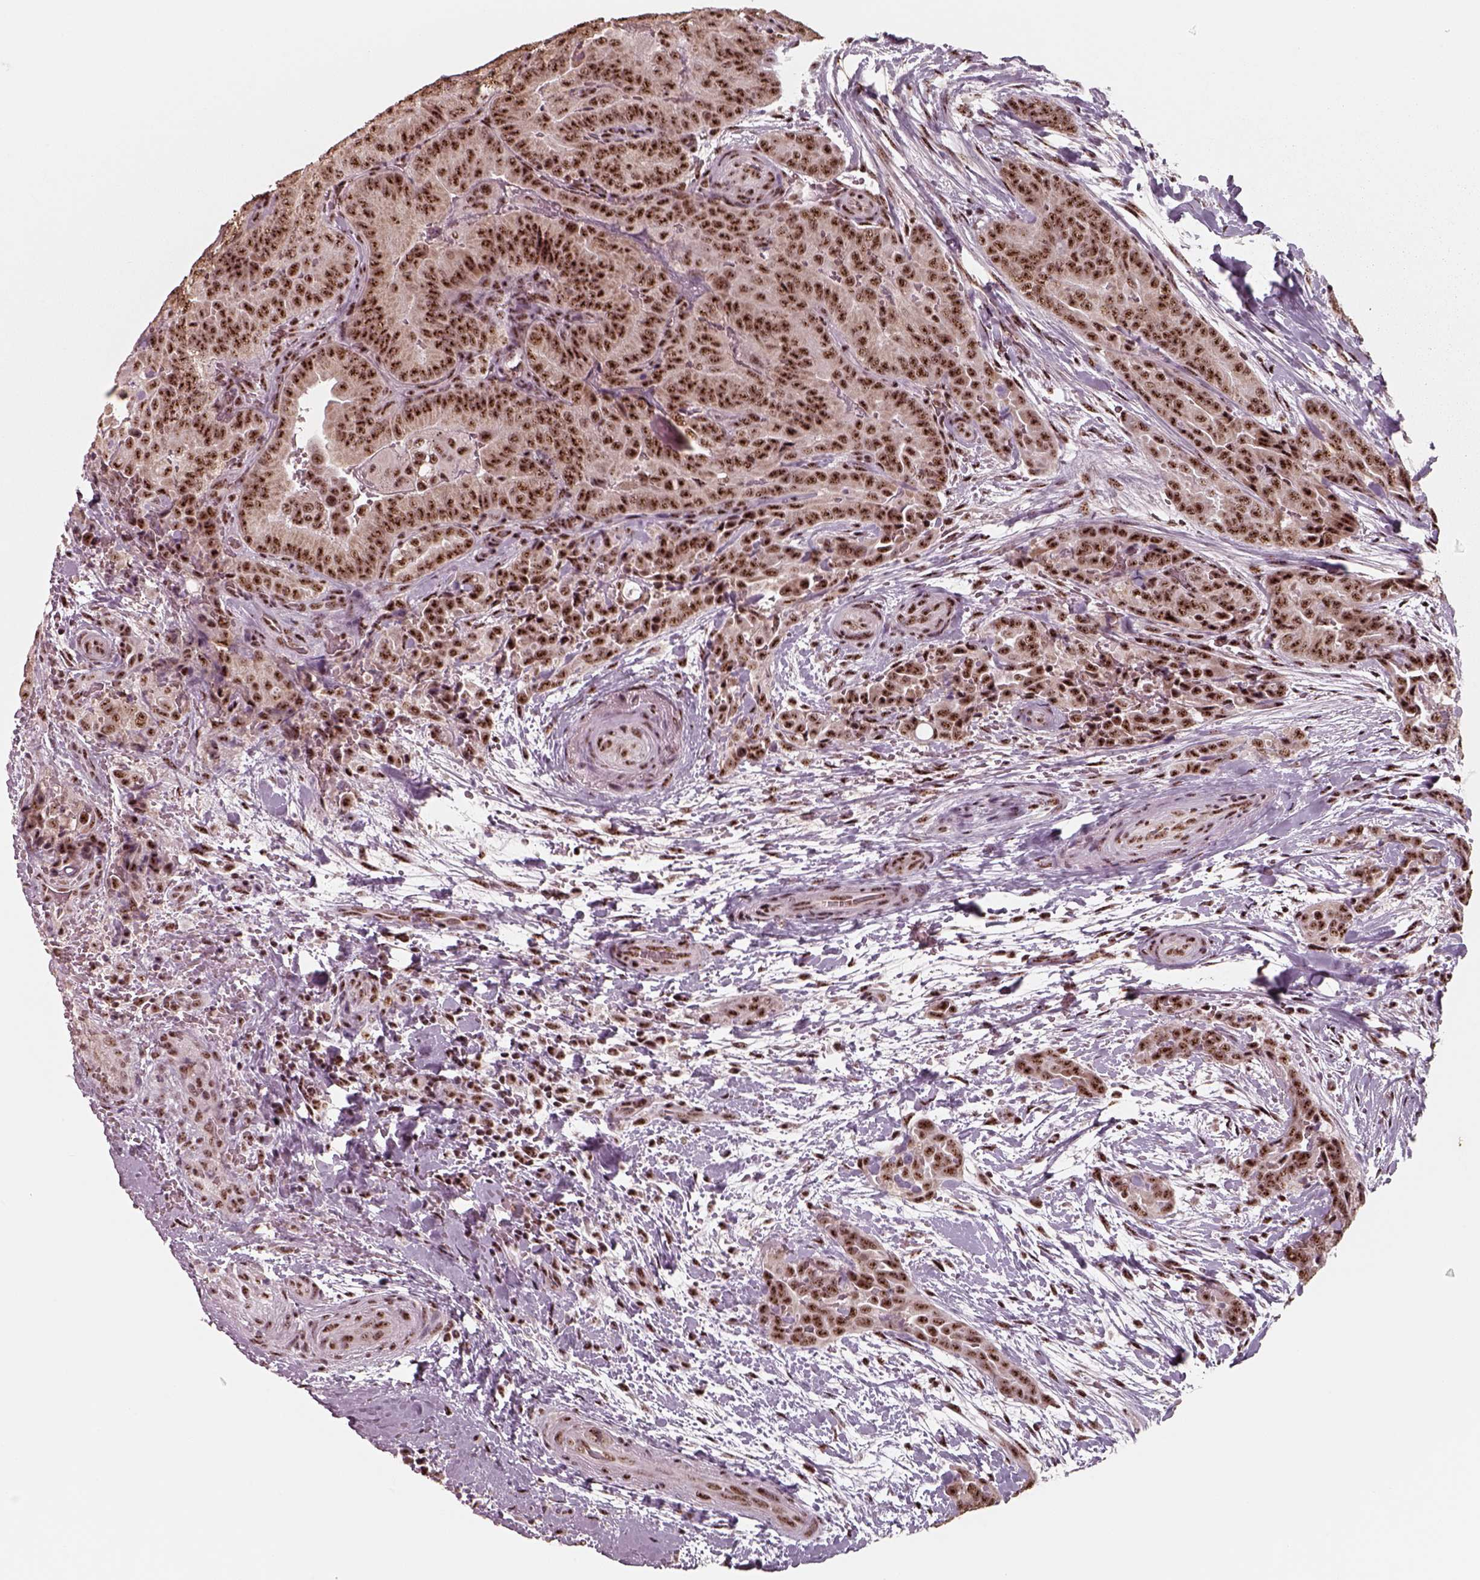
{"staining": {"intensity": "strong", "quantity": ">75%", "location": "nuclear"}, "tissue": "thyroid cancer", "cell_type": "Tumor cells", "image_type": "cancer", "snomed": [{"axis": "morphology", "description": "Papillary adenocarcinoma, NOS"}, {"axis": "topography", "description": "Thyroid gland"}], "caption": "Protein positivity by immunohistochemistry displays strong nuclear expression in about >75% of tumor cells in thyroid cancer.", "gene": "ATXN7L3", "patient": {"sex": "male", "age": 61}}